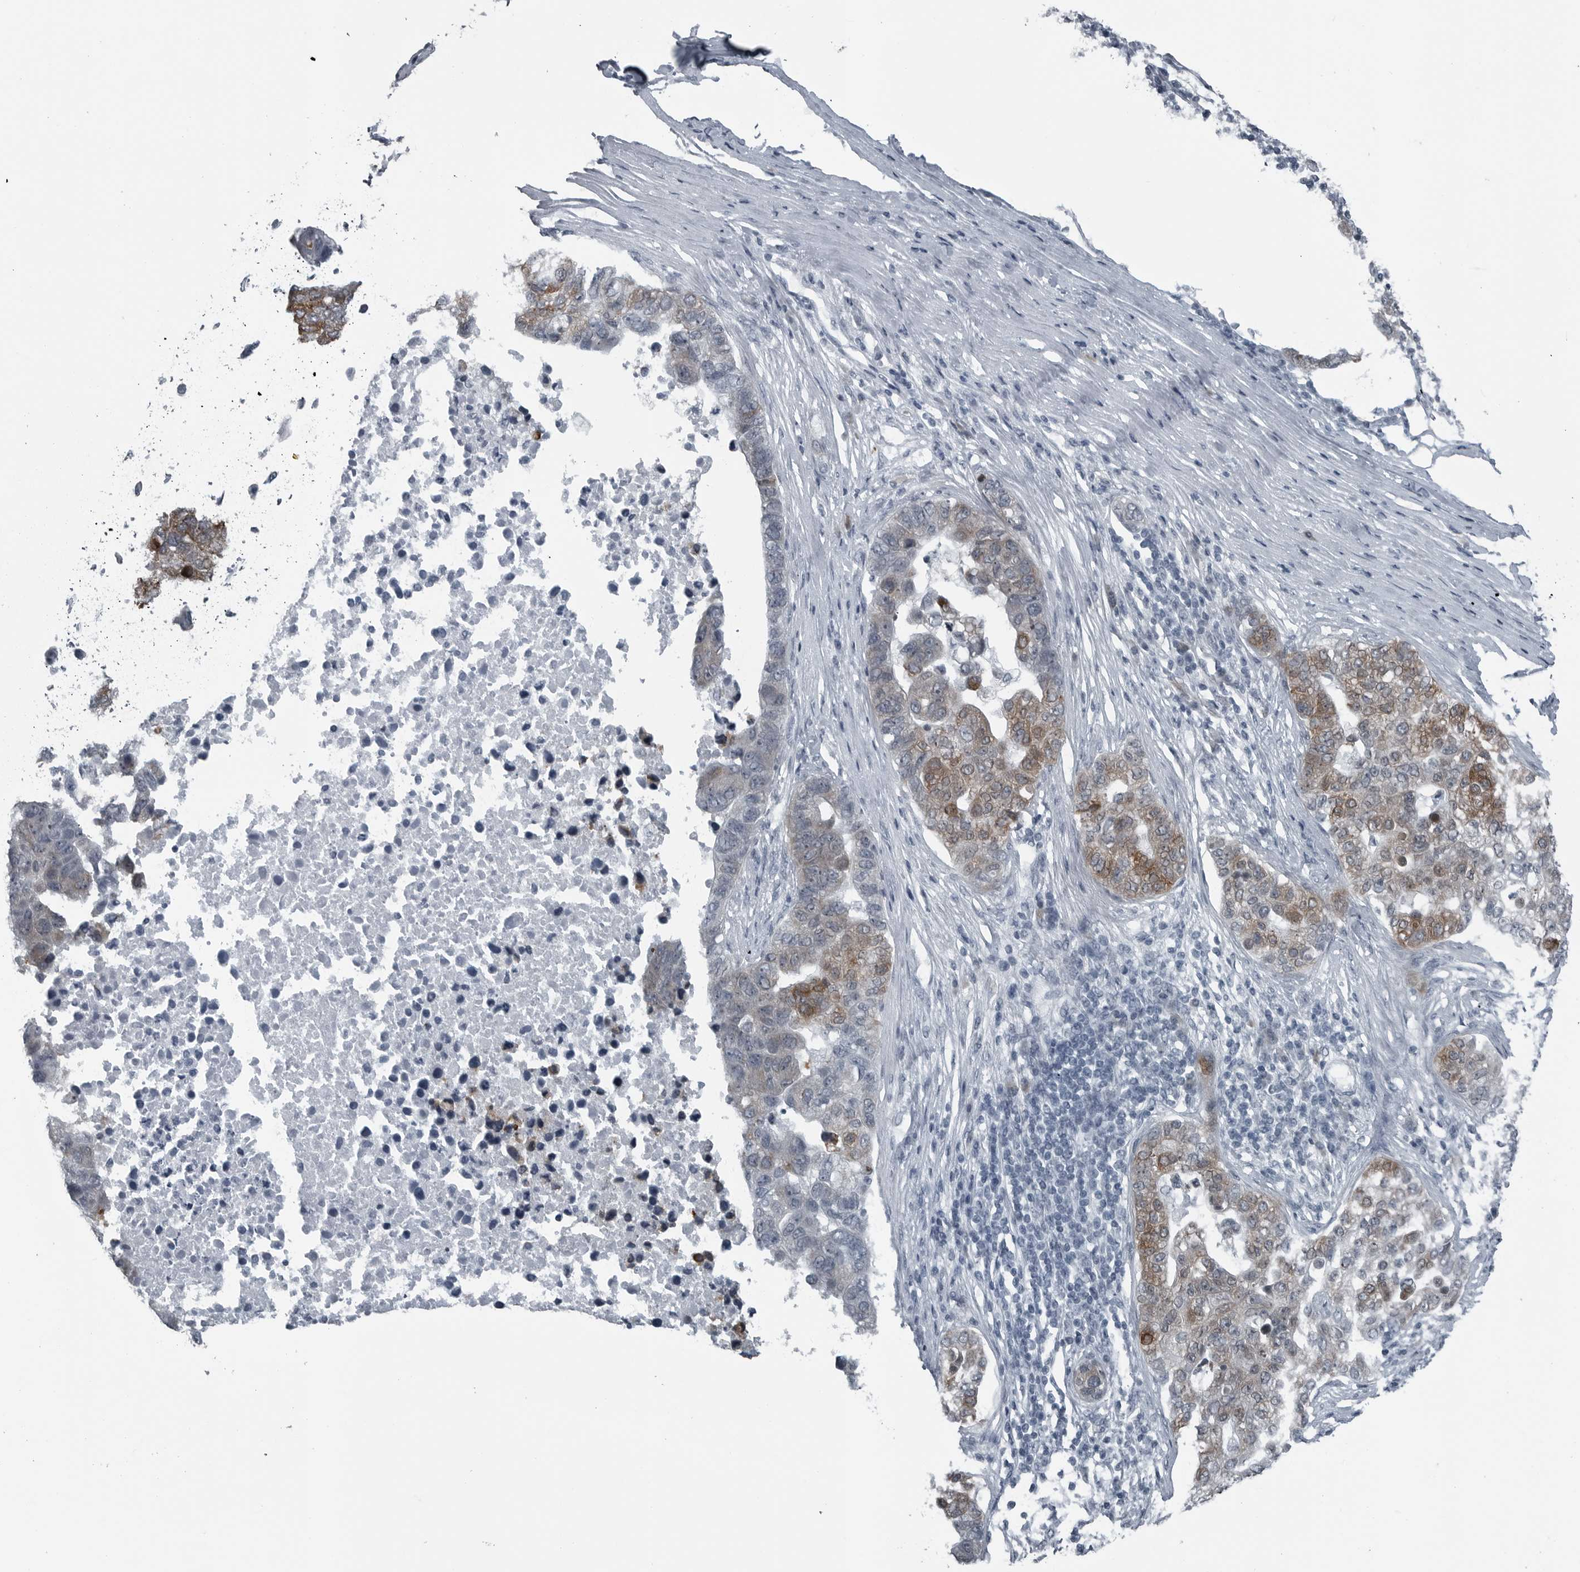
{"staining": {"intensity": "moderate", "quantity": "25%-75%", "location": "cytoplasmic/membranous"}, "tissue": "pancreatic cancer", "cell_type": "Tumor cells", "image_type": "cancer", "snomed": [{"axis": "morphology", "description": "Adenocarcinoma, NOS"}, {"axis": "topography", "description": "Pancreas"}], "caption": "Human adenocarcinoma (pancreatic) stained with a brown dye exhibits moderate cytoplasmic/membranous positive expression in approximately 25%-75% of tumor cells.", "gene": "DNAAF11", "patient": {"sex": "female", "age": 61}}